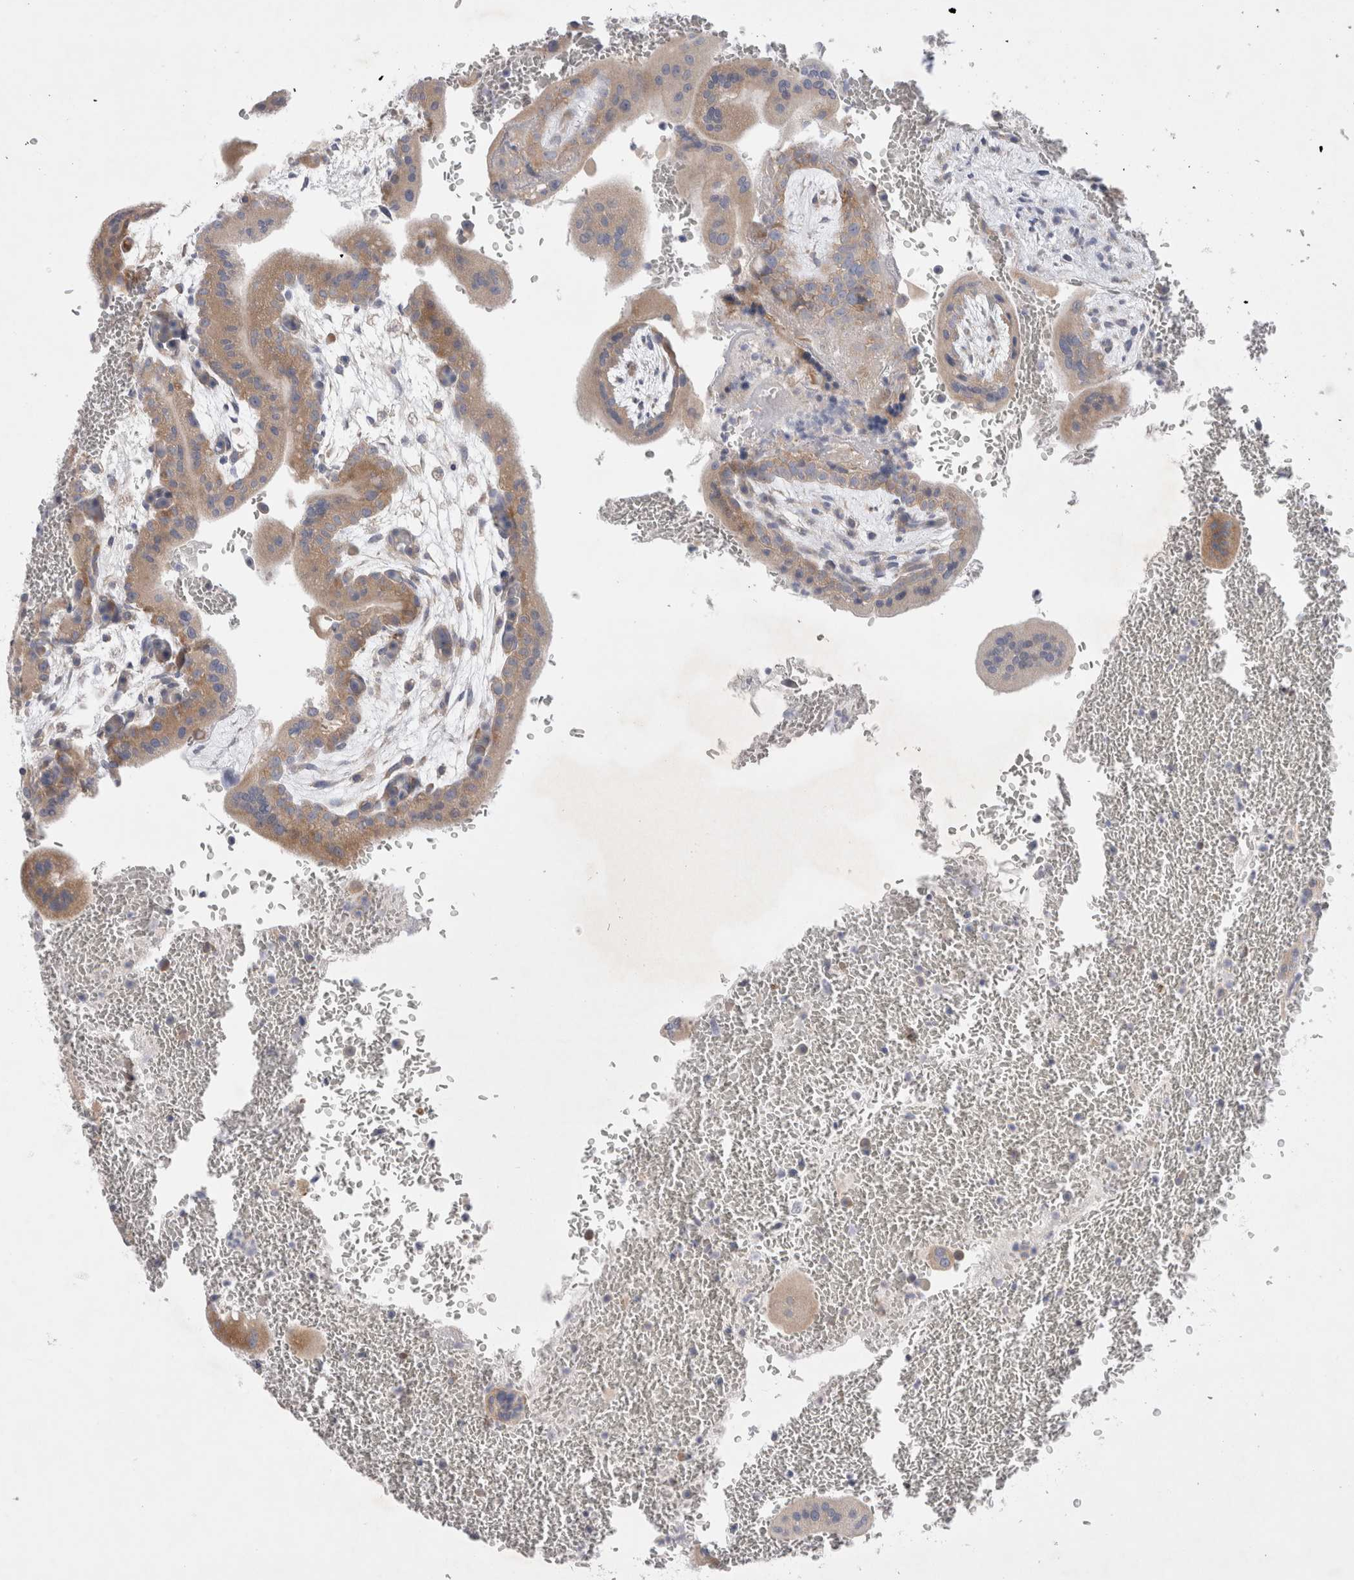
{"staining": {"intensity": "weak", "quantity": "25%-75%", "location": "cytoplasmic/membranous"}, "tissue": "placenta", "cell_type": "Trophoblastic cells", "image_type": "normal", "snomed": [{"axis": "morphology", "description": "Normal tissue, NOS"}, {"axis": "topography", "description": "Placenta"}], "caption": "Weak cytoplasmic/membranous protein expression is identified in approximately 25%-75% of trophoblastic cells in placenta. (DAB (3,3'-diaminobenzidine) = brown stain, brightfield microscopy at high magnification).", "gene": "RBM12B", "patient": {"sex": "female", "age": 35}}